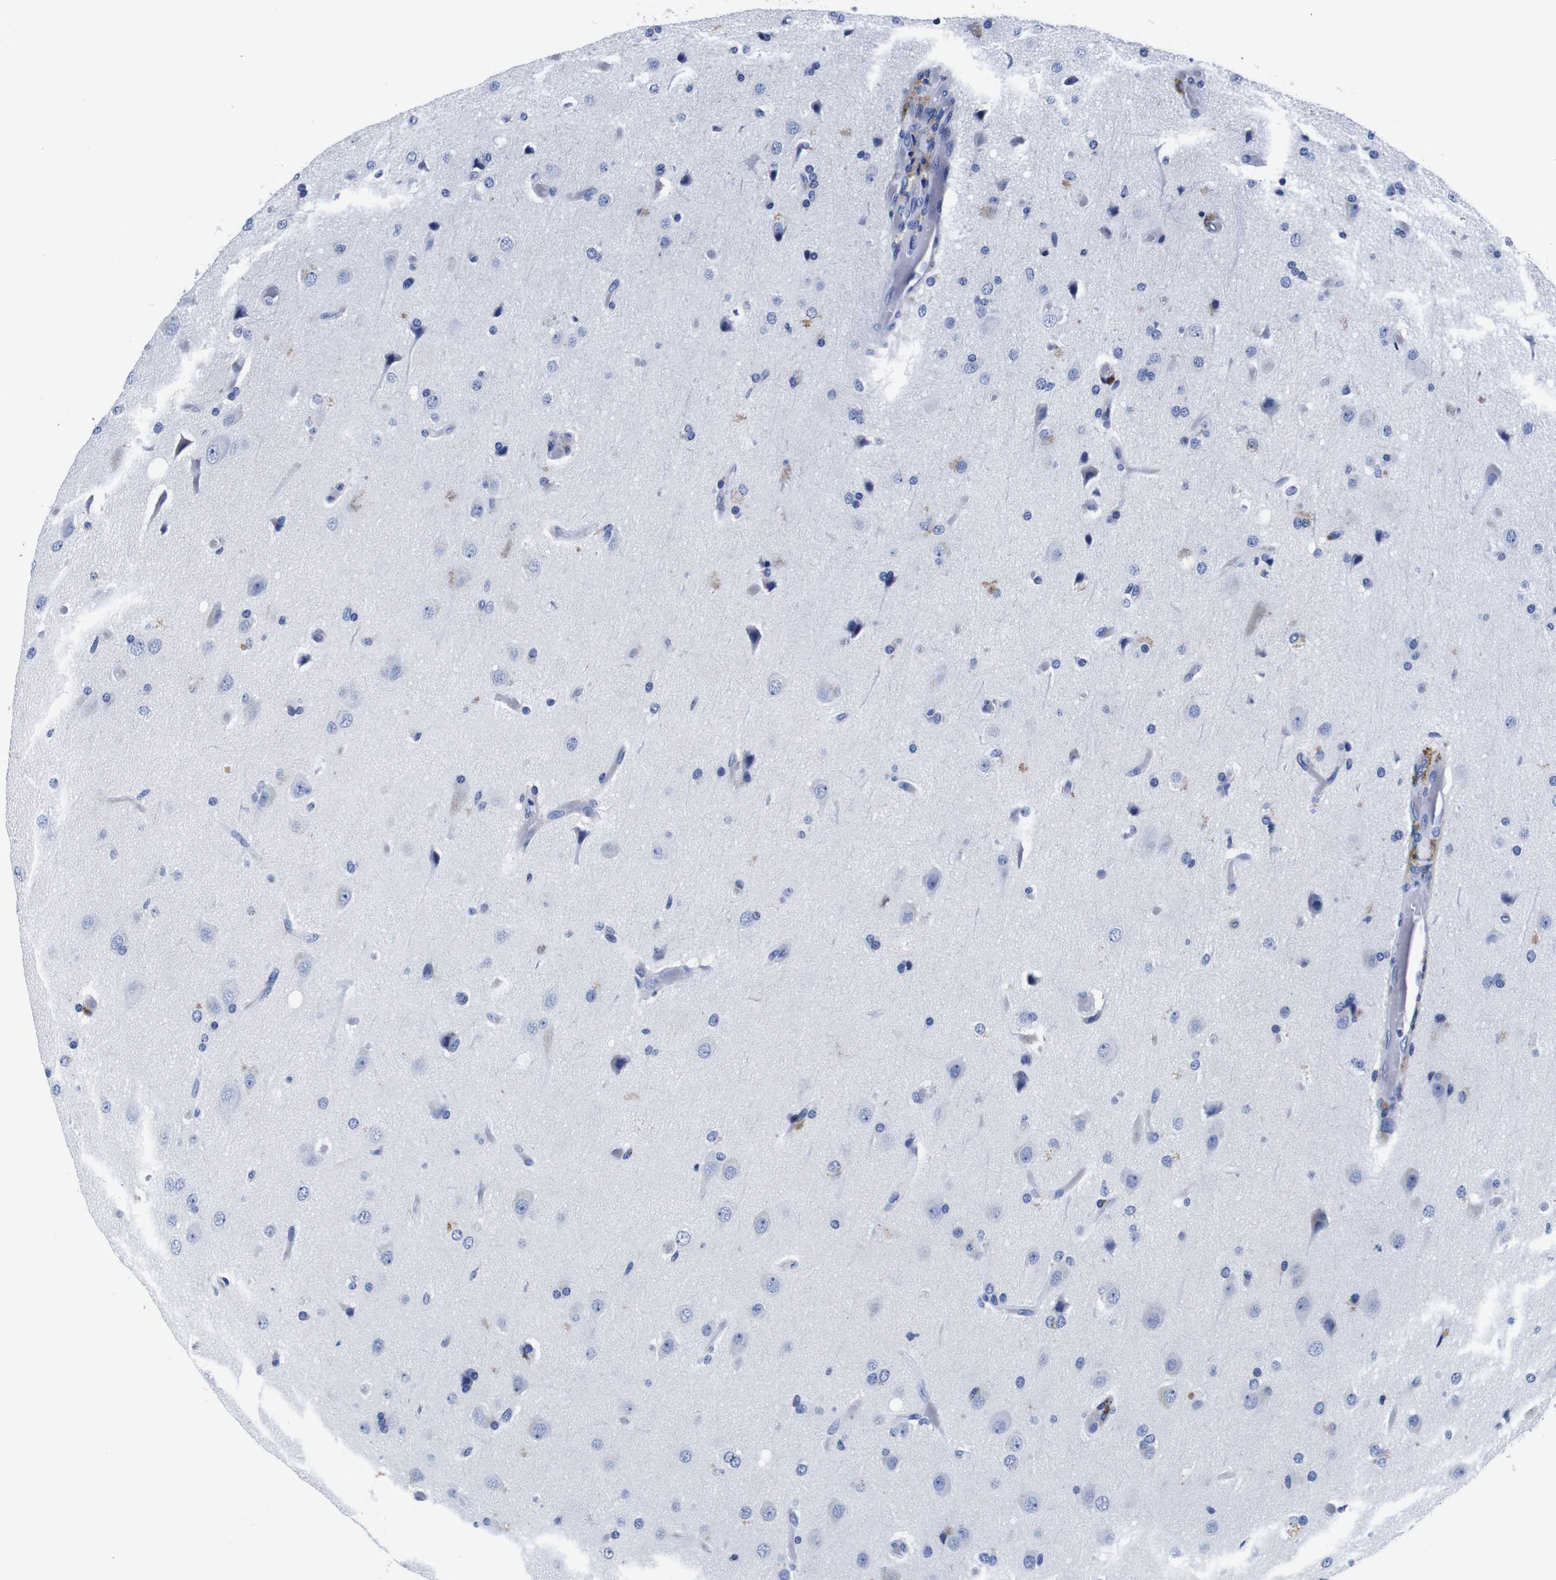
{"staining": {"intensity": "negative", "quantity": "none", "location": "none"}, "tissue": "glioma", "cell_type": "Tumor cells", "image_type": "cancer", "snomed": [{"axis": "morphology", "description": "Normal tissue, NOS"}, {"axis": "morphology", "description": "Glioma, malignant, High grade"}, {"axis": "topography", "description": "Cerebral cortex"}], "caption": "DAB immunohistochemical staining of human glioma exhibits no significant expression in tumor cells. The staining was performed using DAB to visualize the protein expression in brown, while the nuclei were stained in blue with hematoxylin (Magnification: 20x).", "gene": "HLA-DMB", "patient": {"sex": "male", "age": 77}}